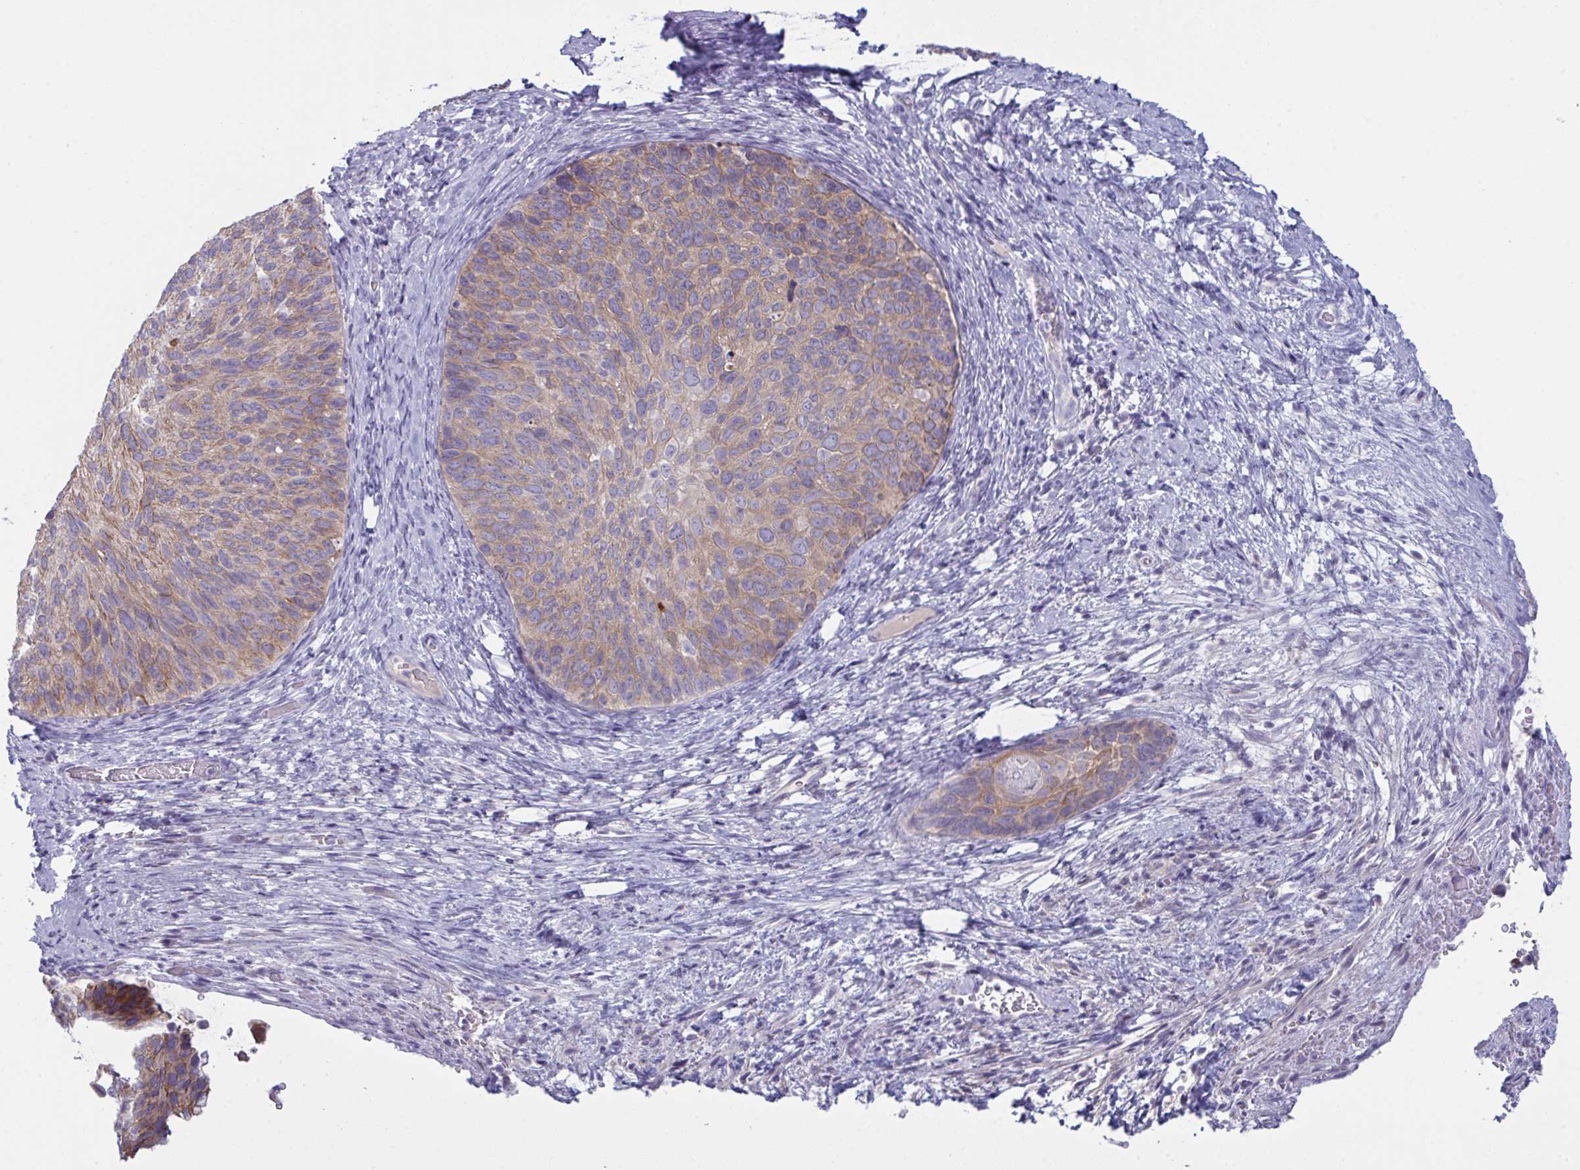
{"staining": {"intensity": "weak", "quantity": ">75%", "location": "cytoplasmic/membranous"}, "tissue": "cervical cancer", "cell_type": "Tumor cells", "image_type": "cancer", "snomed": [{"axis": "morphology", "description": "Squamous cell carcinoma, NOS"}, {"axis": "topography", "description": "Cervix"}], "caption": "There is low levels of weak cytoplasmic/membranous staining in tumor cells of cervical cancer (squamous cell carcinoma), as demonstrated by immunohistochemical staining (brown color).", "gene": "TENT5D", "patient": {"sex": "female", "age": 80}}